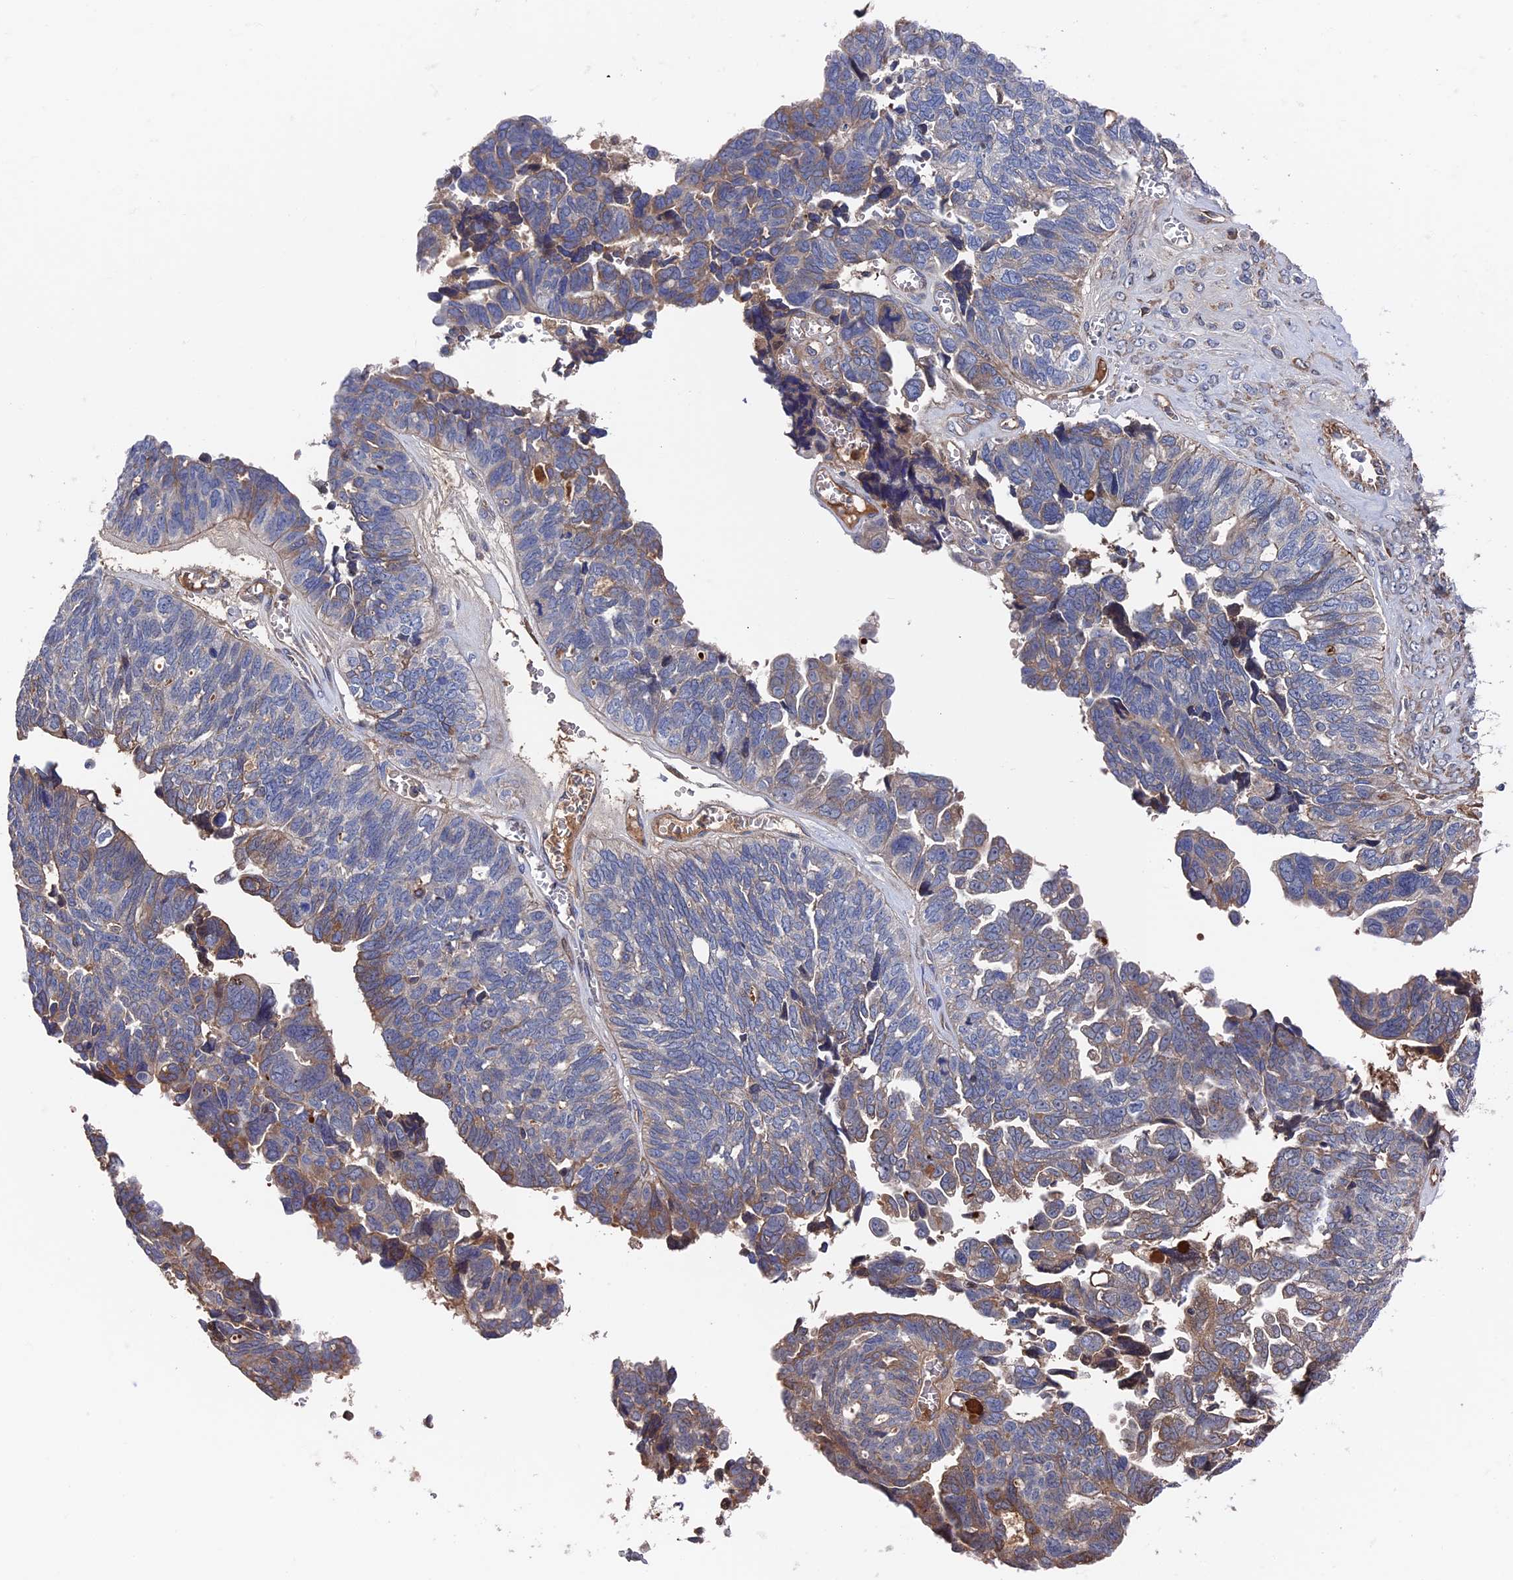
{"staining": {"intensity": "weak", "quantity": "25%-75%", "location": "cytoplasmic/membranous"}, "tissue": "ovarian cancer", "cell_type": "Tumor cells", "image_type": "cancer", "snomed": [{"axis": "morphology", "description": "Cystadenocarcinoma, serous, NOS"}, {"axis": "topography", "description": "Ovary"}], "caption": "This is a histology image of IHC staining of ovarian serous cystadenocarcinoma, which shows weak positivity in the cytoplasmic/membranous of tumor cells.", "gene": "RPUSD1", "patient": {"sex": "female", "age": 79}}